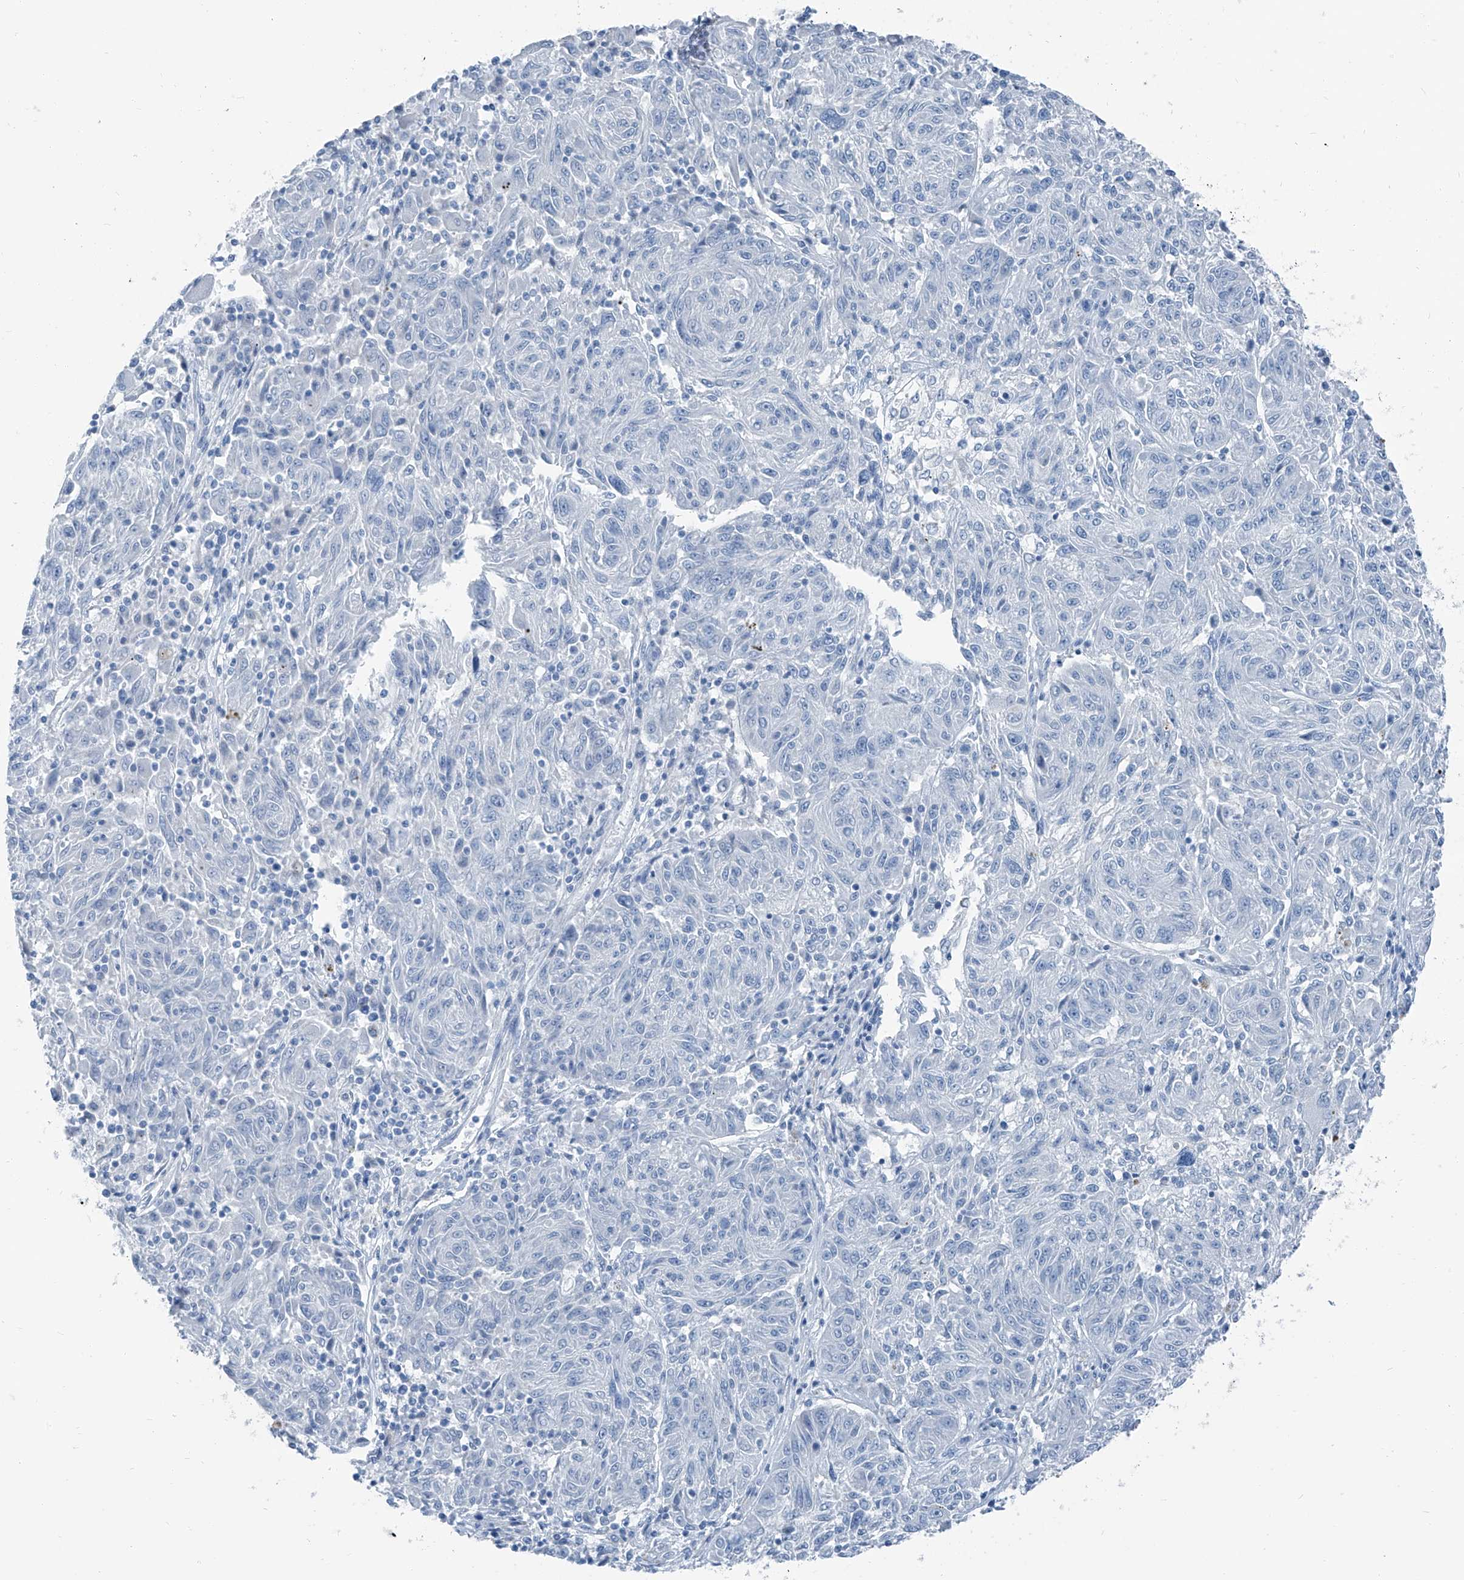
{"staining": {"intensity": "negative", "quantity": "none", "location": "none"}, "tissue": "melanoma", "cell_type": "Tumor cells", "image_type": "cancer", "snomed": [{"axis": "morphology", "description": "Malignant melanoma, NOS"}, {"axis": "topography", "description": "Skin"}], "caption": "Image shows no significant protein positivity in tumor cells of melanoma.", "gene": "RGN", "patient": {"sex": "male", "age": 53}}